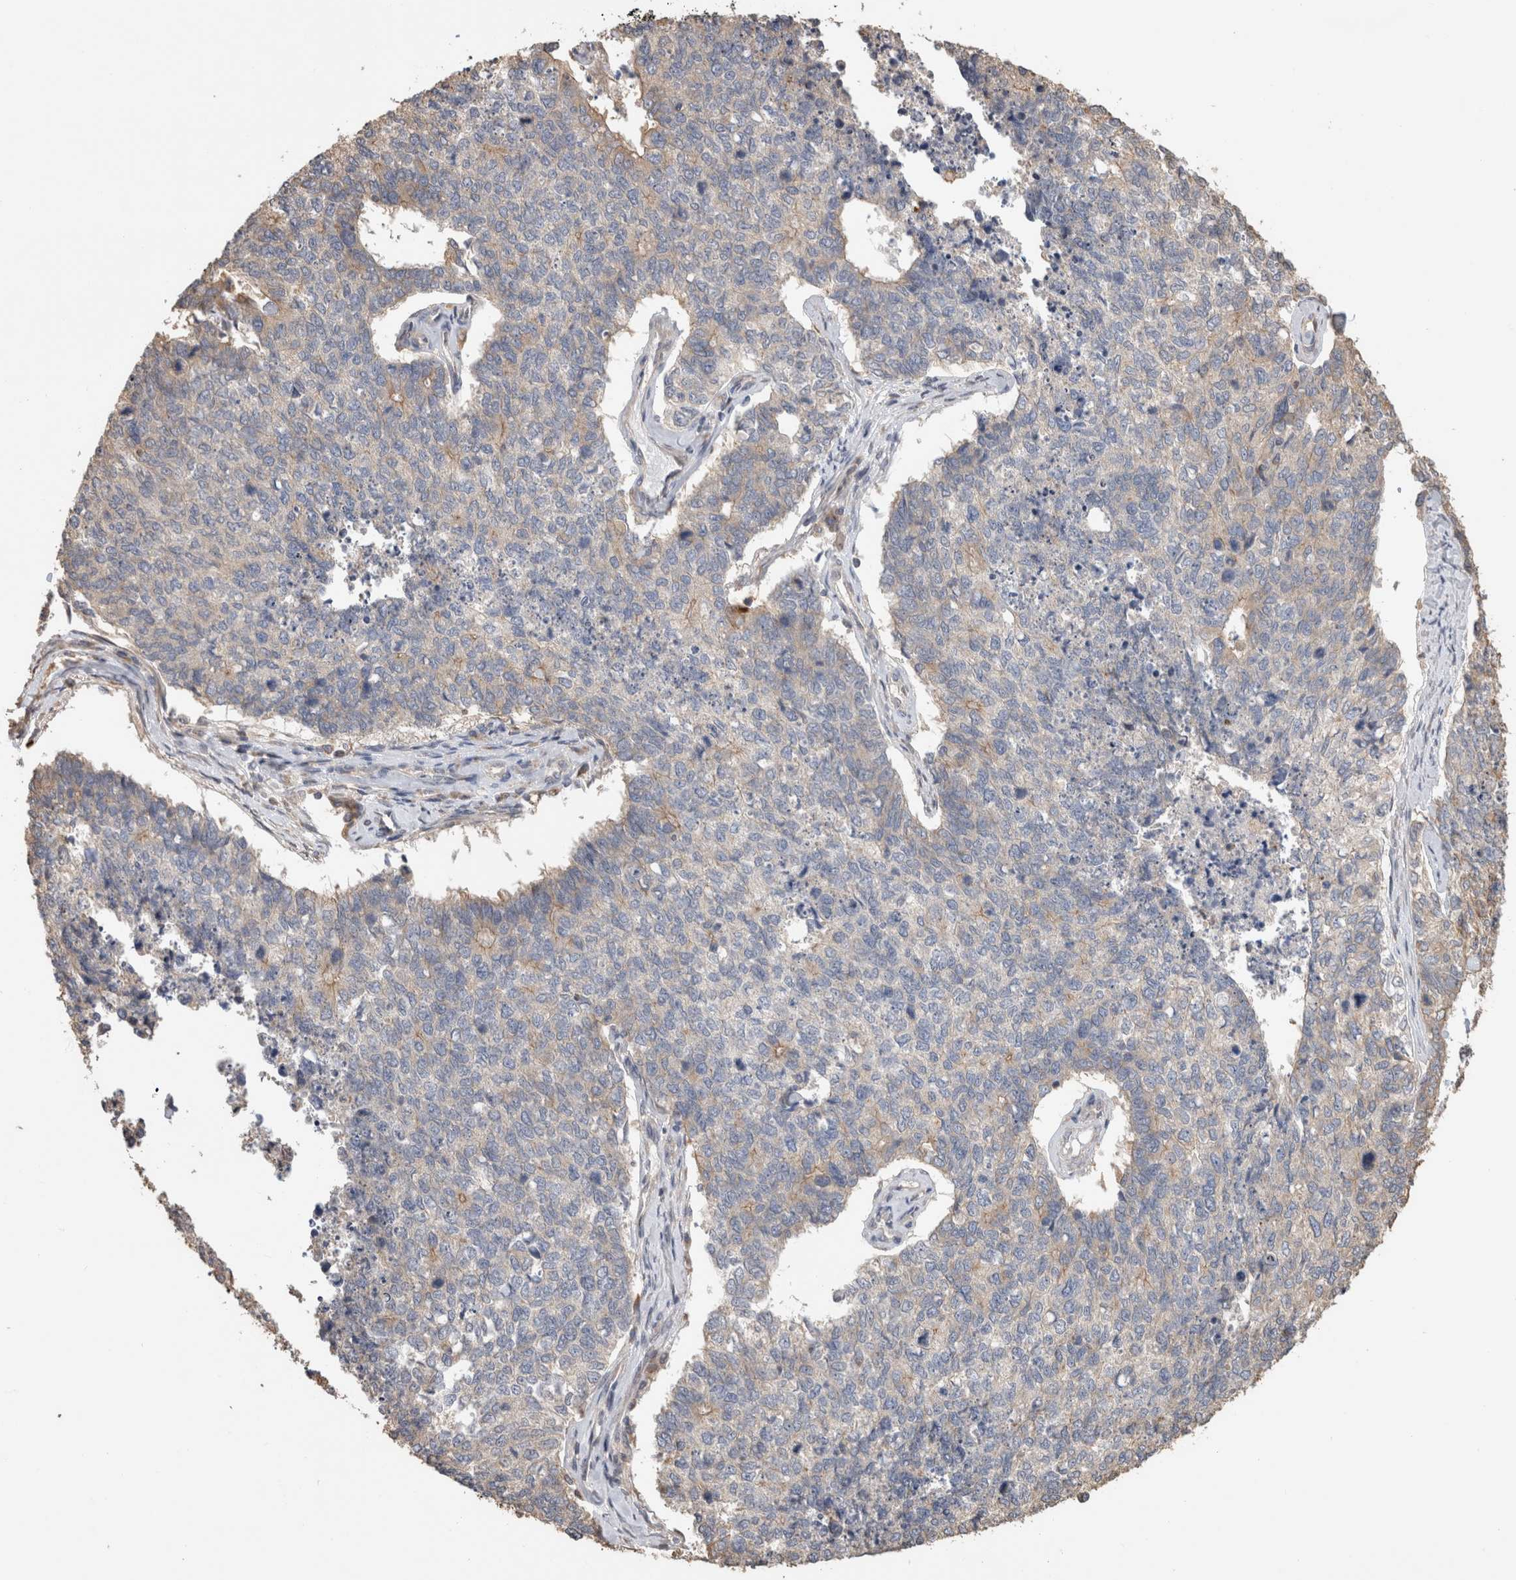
{"staining": {"intensity": "weak", "quantity": "<25%", "location": "cytoplasmic/membranous"}, "tissue": "cervical cancer", "cell_type": "Tumor cells", "image_type": "cancer", "snomed": [{"axis": "morphology", "description": "Squamous cell carcinoma, NOS"}, {"axis": "topography", "description": "Cervix"}], "caption": "Image shows no protein positivity in tumor cells of cervical cancer tissue. (Brightfield microscopy of DAB immunohistochemistry at high magnification).", "gene": "CLIP1", "patient": {"sex": "female", "age": 63}}